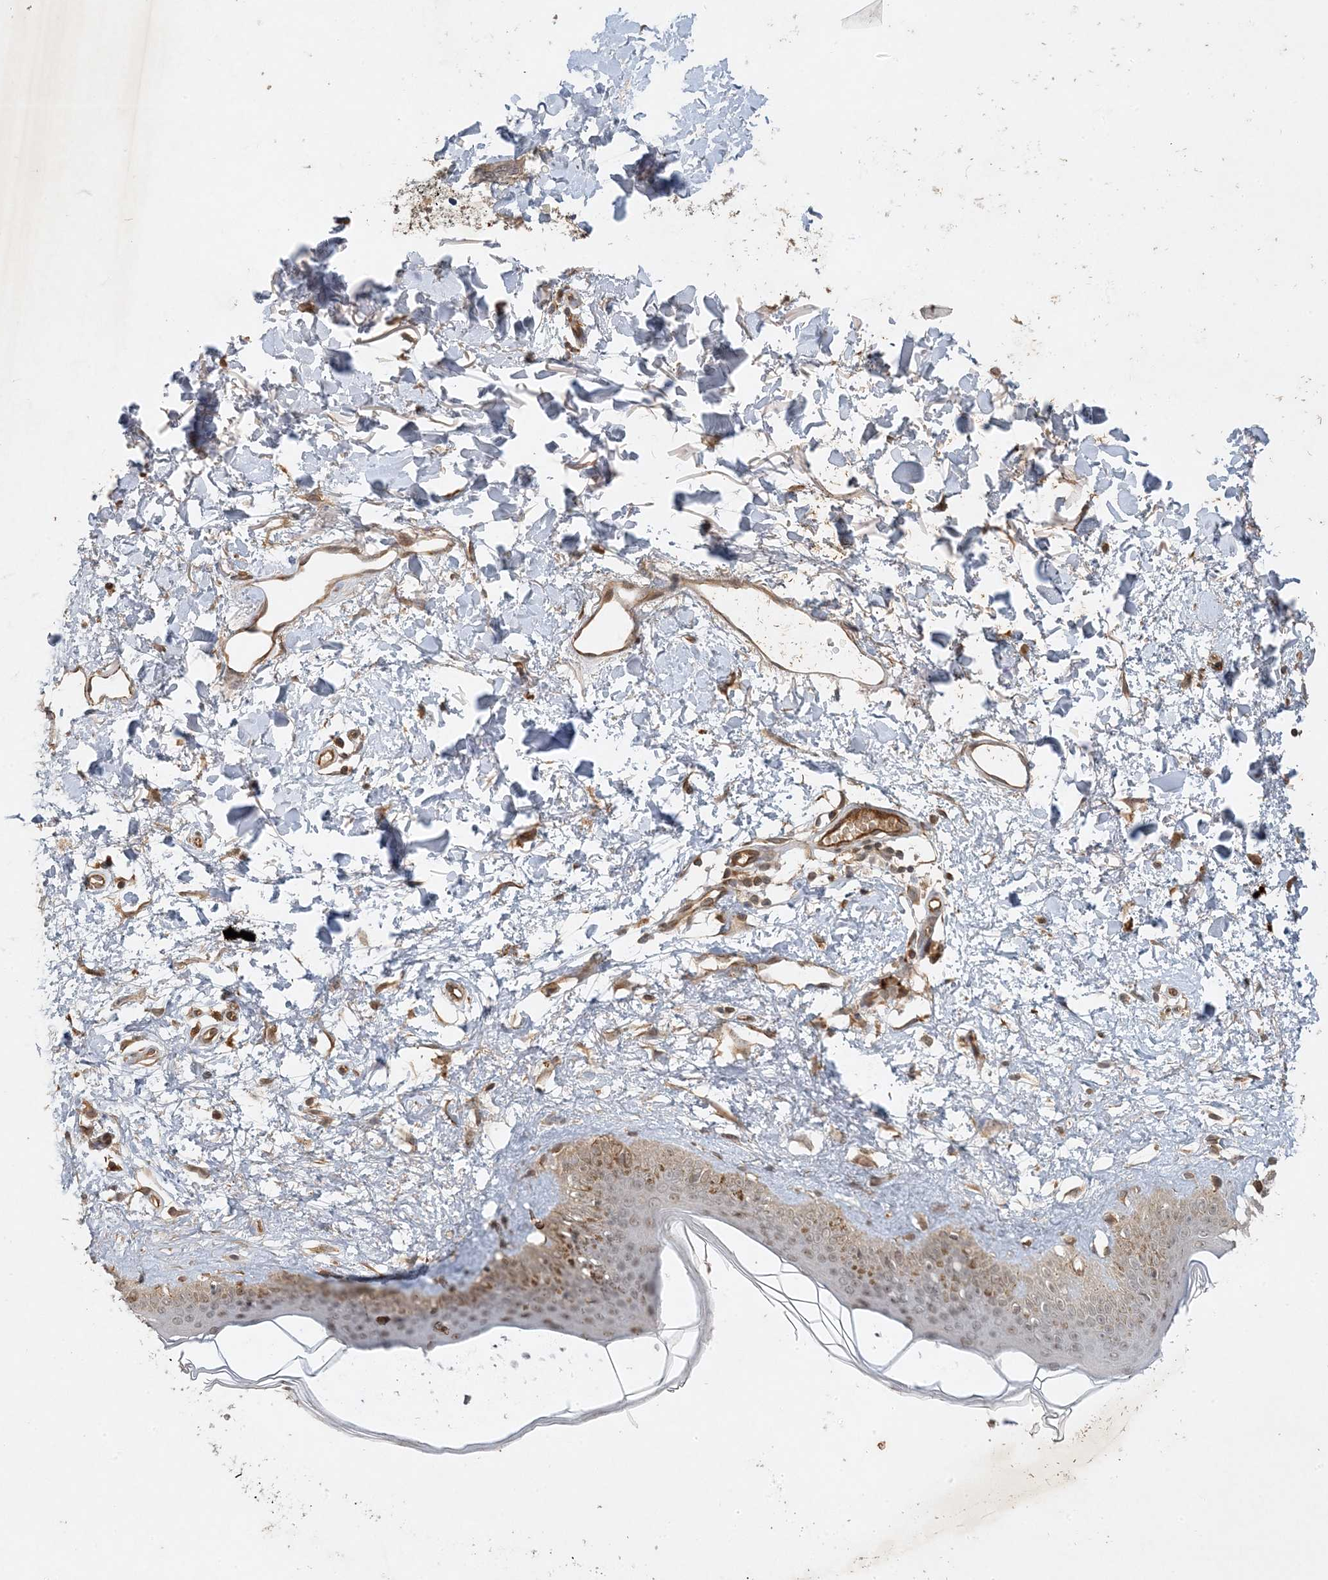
{"staining": {"intensity": "moderate", "quantity": "25%-75%", "location": "cytoplasmic/membranous"}, "tissue": "skin", "cell_type": "Fibroblasts", "image_type": "normal", "snomed": [{"axis": "morphology", "description": "Normal tissue, NOS"}, {"axis": "topography", "description": "Skin"}], "caption": "Immunohistochemical staining of benign human skin demonstrates moderate cytoplasmic/membranous protein expression in about 25%-75% of fibroblasts. The staining was performed using DAB (3,3'-diaminobenzidine) to visualize the protein expression in brown, while the nuclei were stained in blue with hematoxylin (Magnification: 20x).", "gene": "ZCCHC4", "patient": {"sex": "female", "age": 58}}